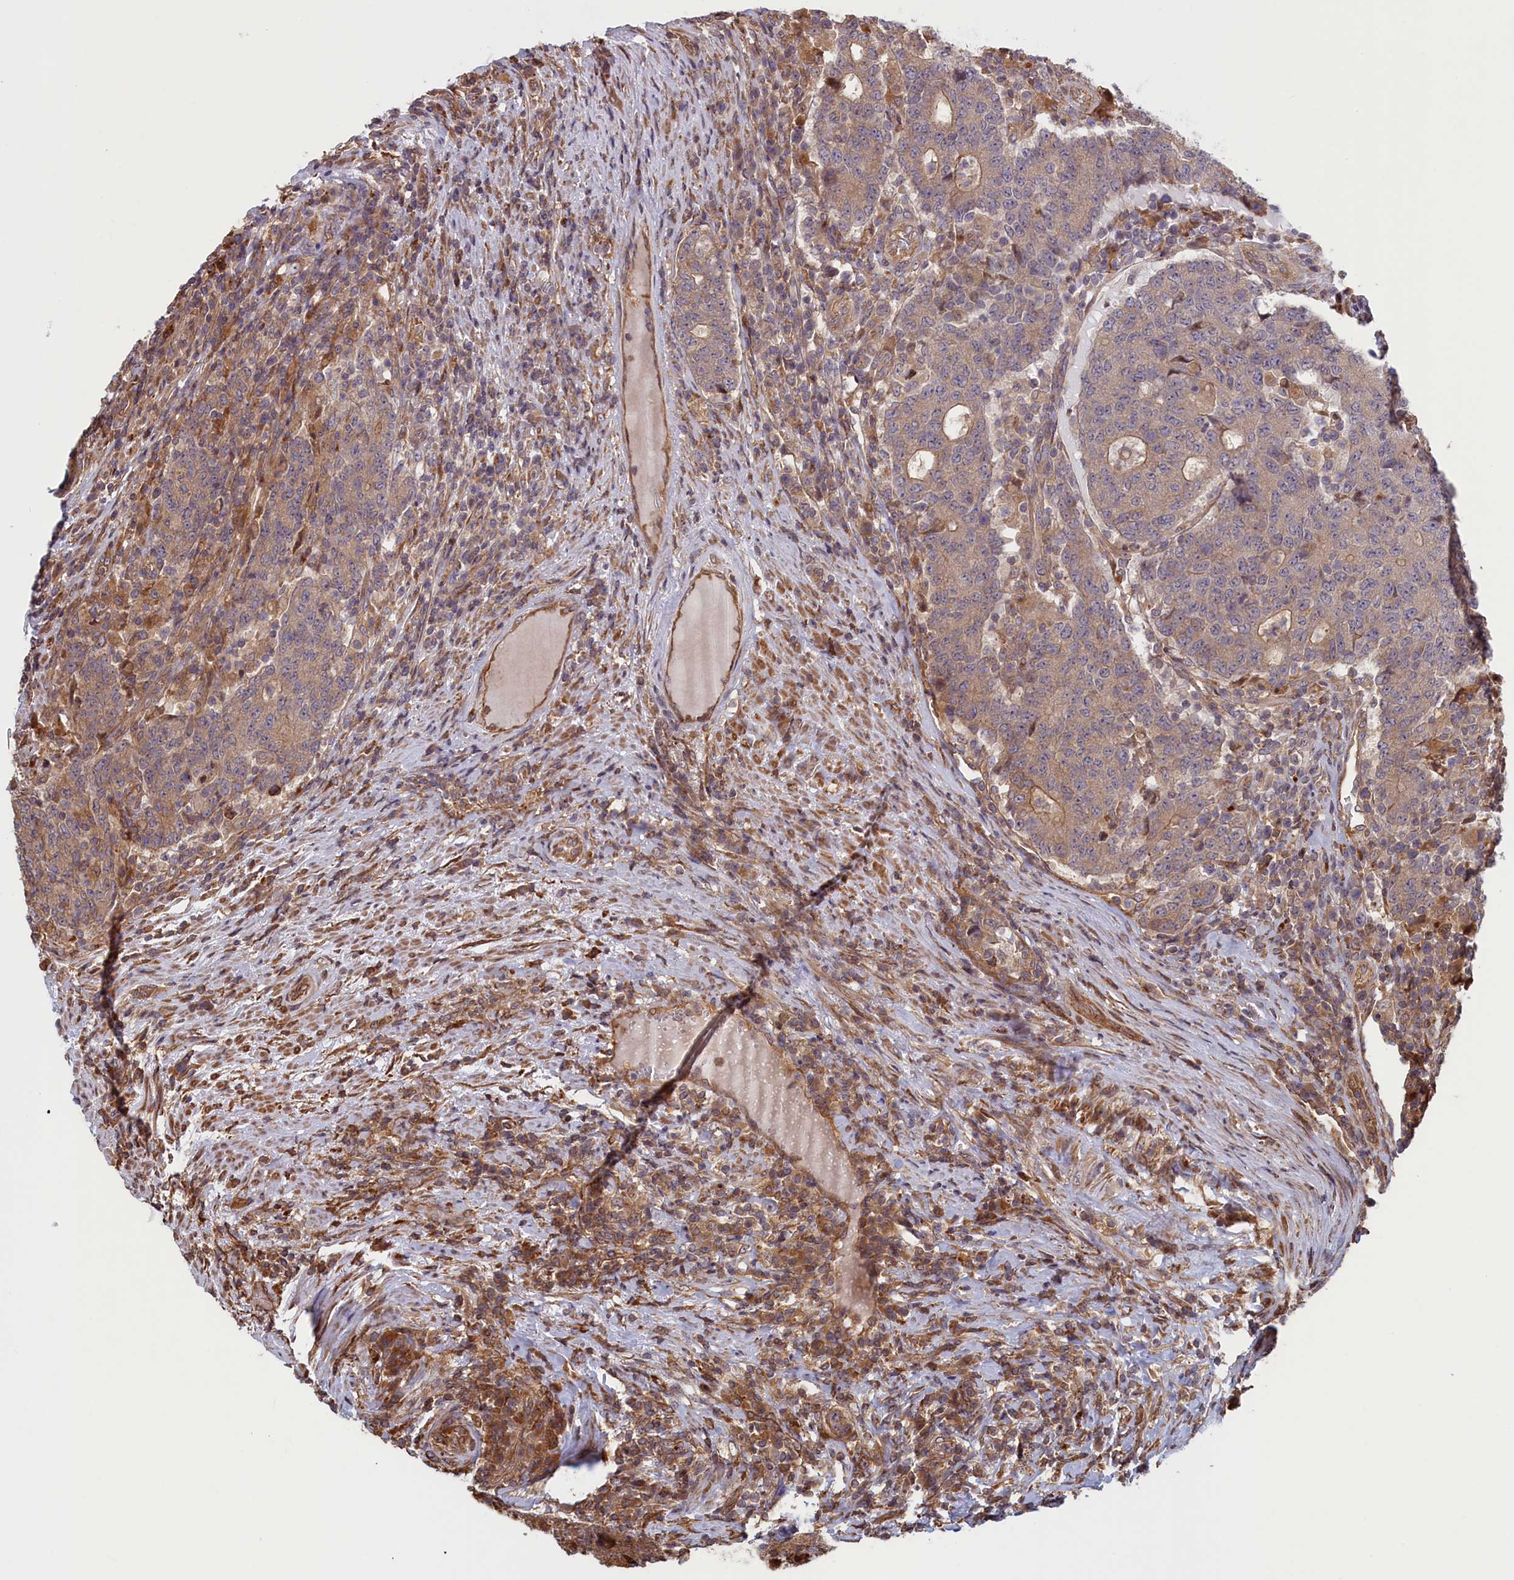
{"staining": {"intensity": "weak", "quantity": "25%-75%", "location": "cytoplasmic/membranous"}, "tissue": "colorectal cancer", "cell_type": "Tumor cells", "image_type": "cancer", "snomed": [{"axis": "morphology", "description": "Adenocarcinoma, NOS"}, {"axis": "topography", "description": "Colon"}], "caption": "A high-resolution photomicrograph shows immunohistochemistry staining of colorectal cancer, which shows weak cytoplasmic/membranous positivity in approximately 25%-75% of tumor cells.", "gene": "RILPL1", "patient": {"sex": "female", "age": 75}}